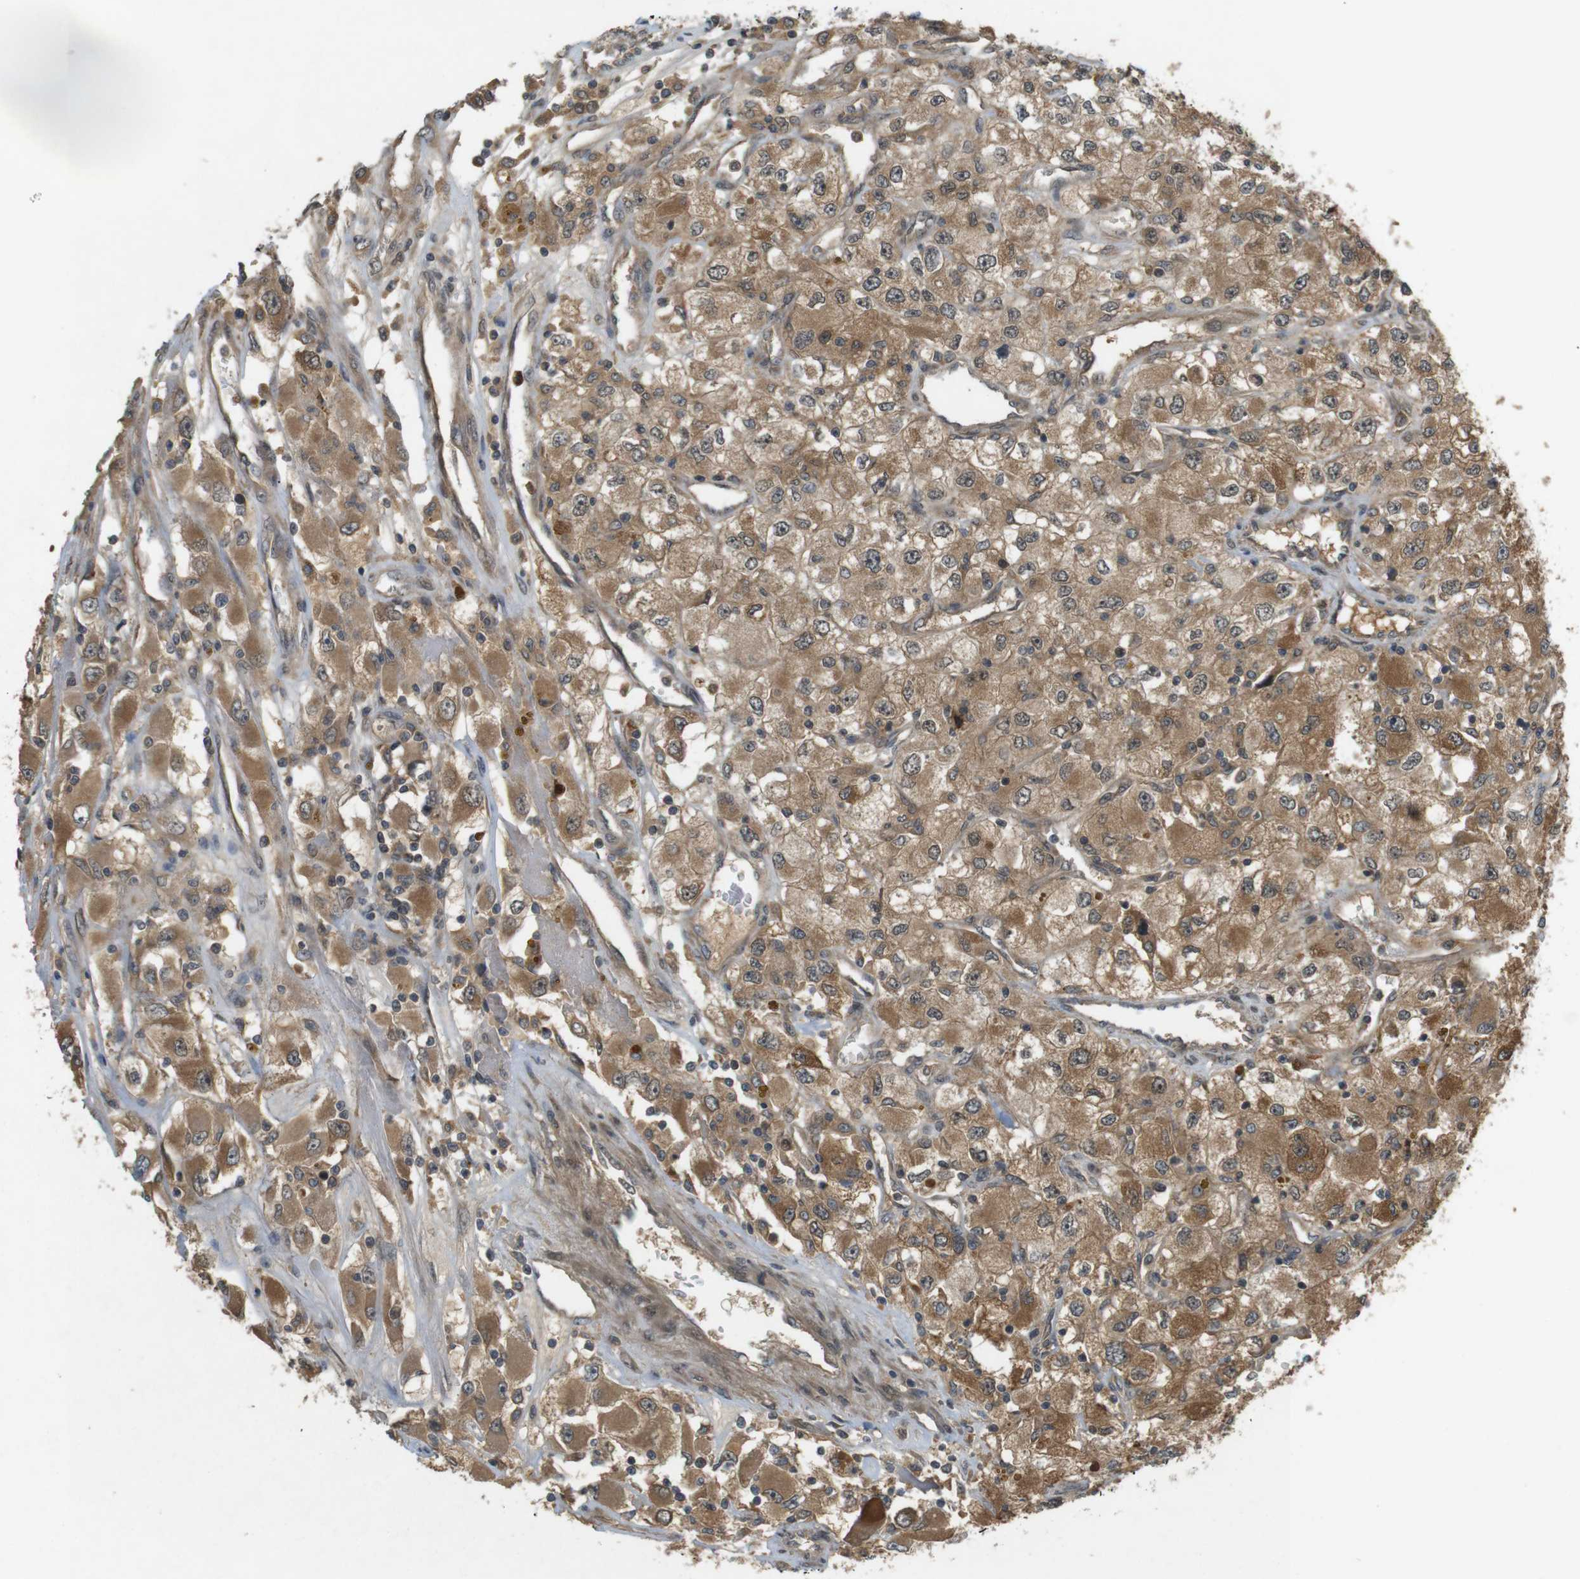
{"staining": {"intensity": "moderate", "quantity": ">75%", "location": "cytoplasmic/membranous"}, "tissue": "renal cancer", "cell_type": "Tumor cells", "image_type": "cancer", "snomed": [{"axis": "morphology", "description": "Adenocarcinoma, NOS"}, {"axis": "topography", "description": "Kidney"}], "caption": "Moderate cytoplasmic/membranous positivity is present in approximately >75% of tumor cells in renal cancer.", "gene": "NFKBIE", "patient": {"sex": "female", "age": 52}}